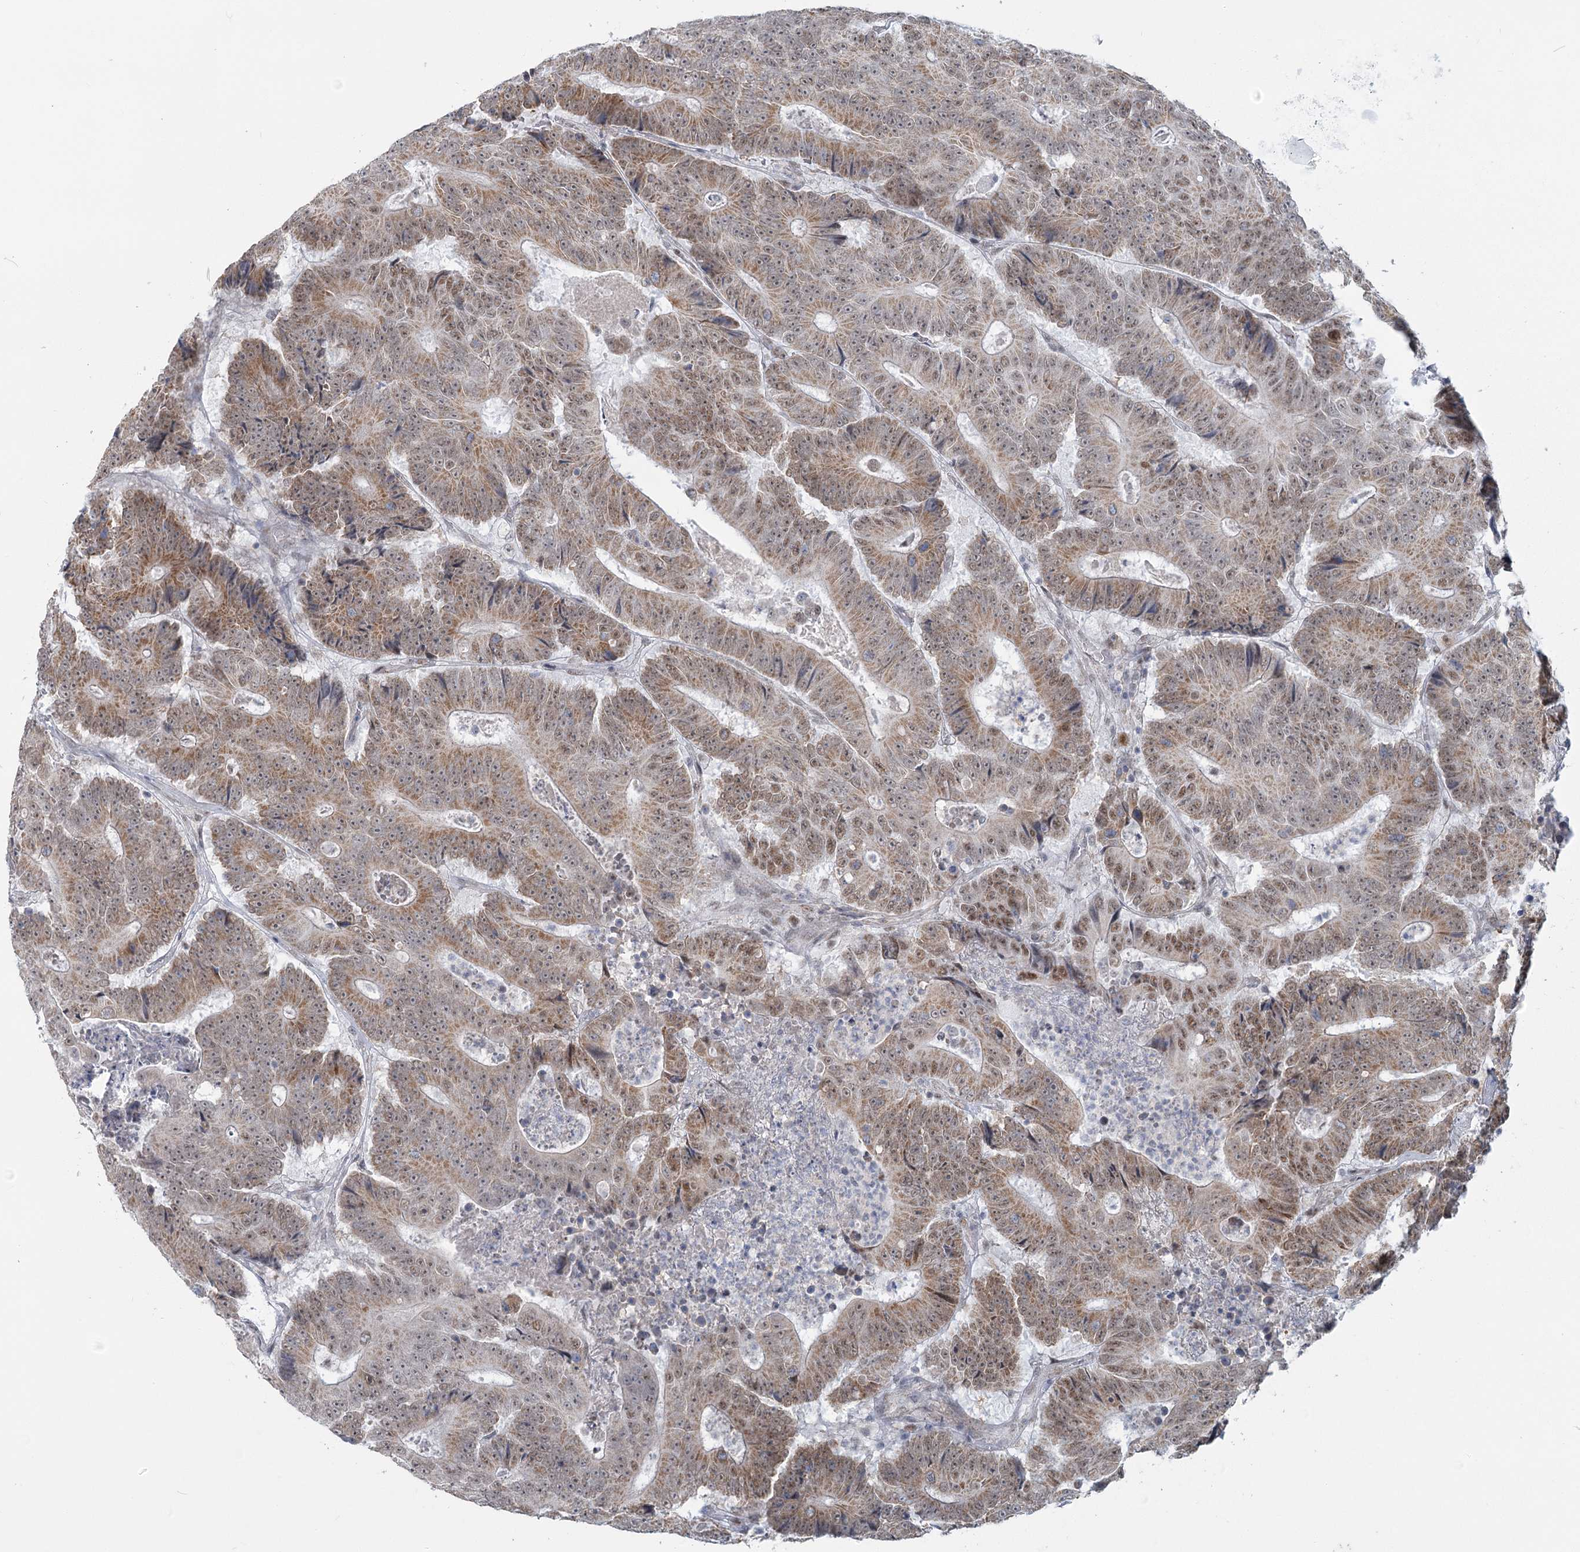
{"staining": {"intensity": "moderate", "quantity": ">75%", "location": "cytoplasmic/membranous,nuclear"}, "tissue": "colorectal cancer", "cell_type": "Tumor cells", "image_type": "cancer", "snomed": [{"axis": "morphology", "description": "Adenocarcinoma, NOS"}, {"axis": "topography", "description": "Colon"}], "caption": "Moderate cytoplasmic/membranous and nuclear protein expression is identified in approximately >75% of tumor cells in colorectal cancer (adenocarcinoma).", "gene": "MTG1", "patient": {"sex": "male", "age": 83}}